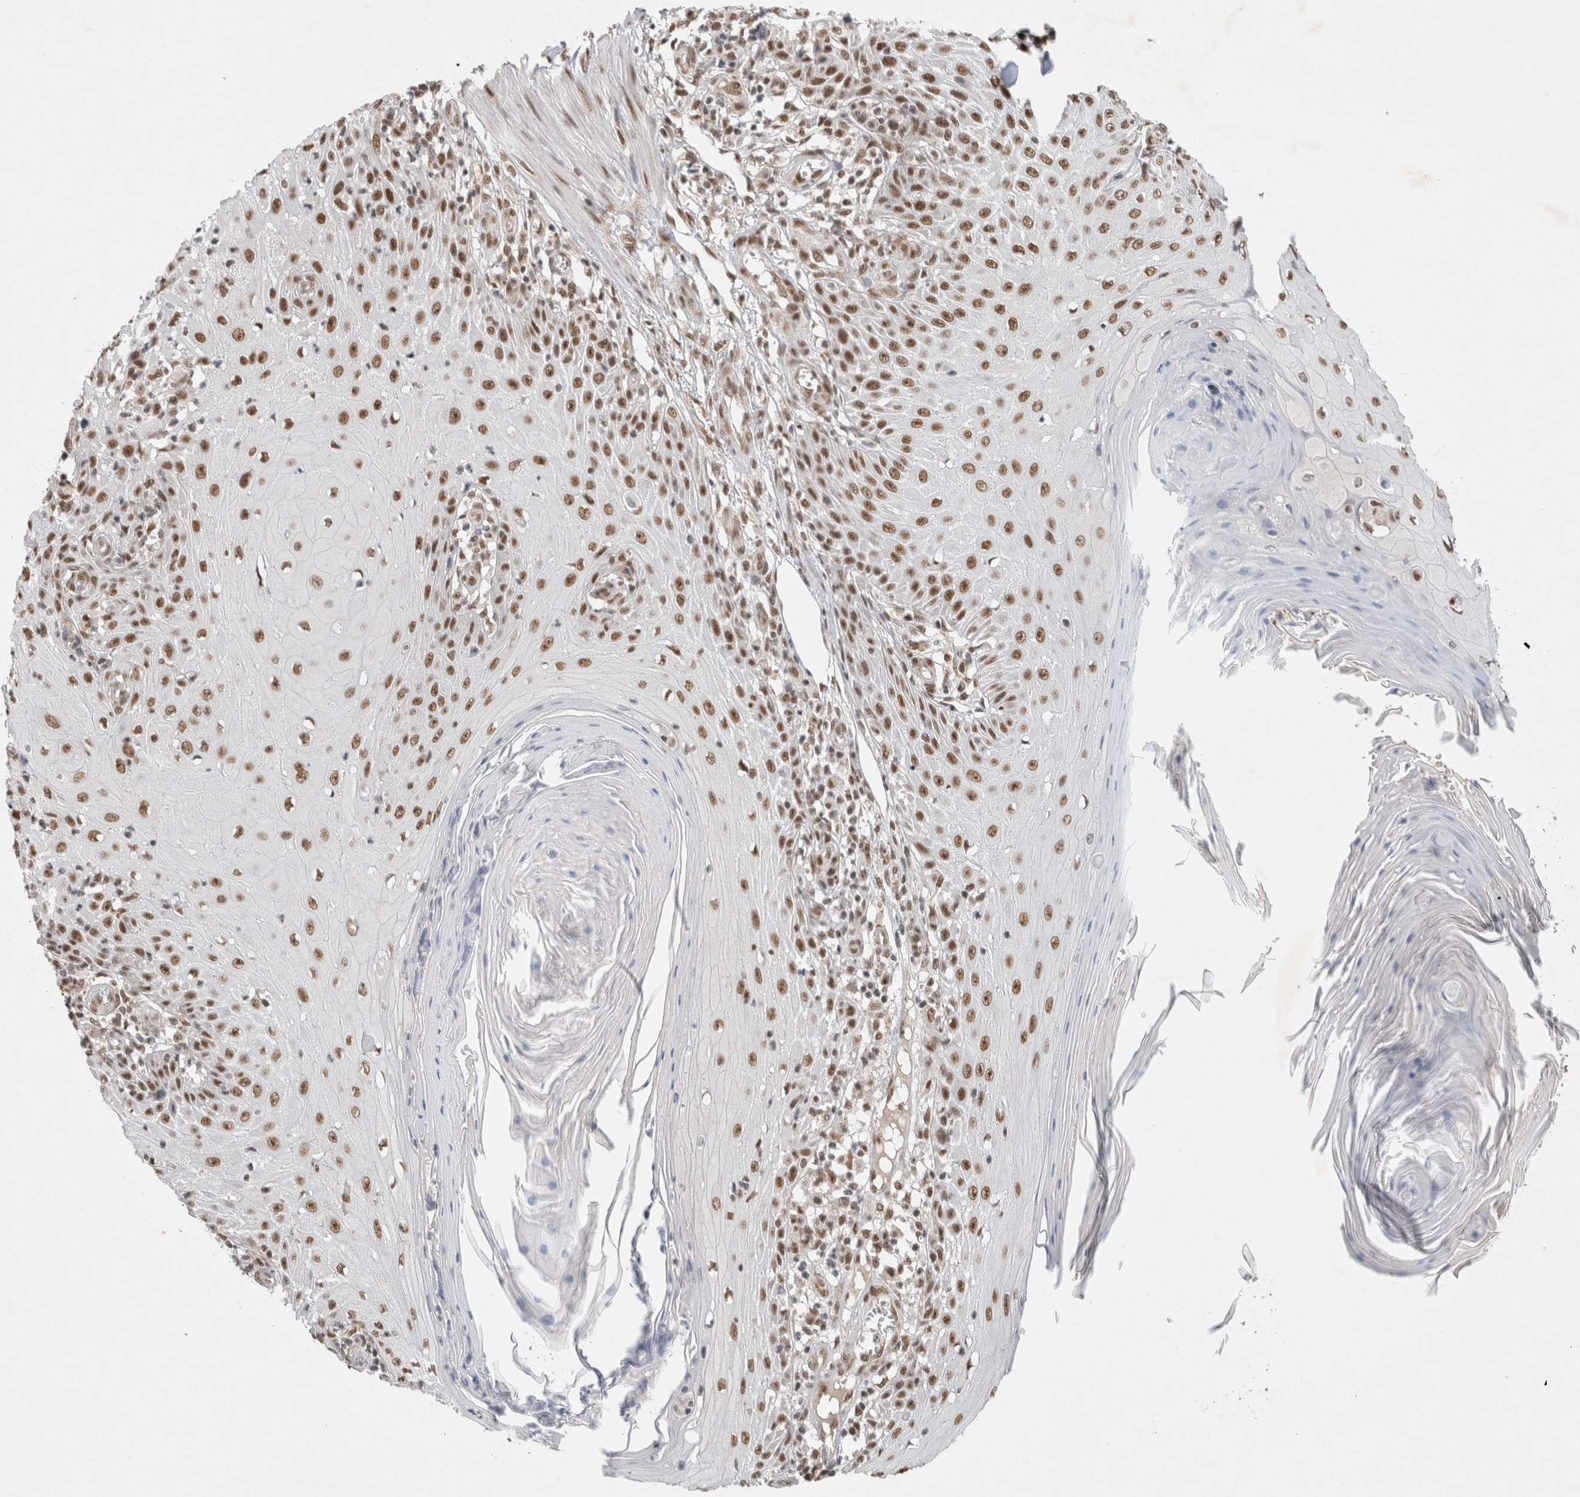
{"staining": {"intensity": "strong", "quantity": ">75%", "location": "nuclear"}, "tissue": "skin cancer", "cell_type": "Tumor cells", "image_type": "cancer", "snomed": [{"axis": "morphology", "description": "Squamous cell carcinoma, NOS"}, {"axis": "topography", "description": "Skin"}], "caption": "Protein positivity by immunohistochemistry displays strong nuclear staining in about >75% of tumor cells in skin cancer.", "gene": "DDX42", "patient": {"sex": "female", "age": 73}}